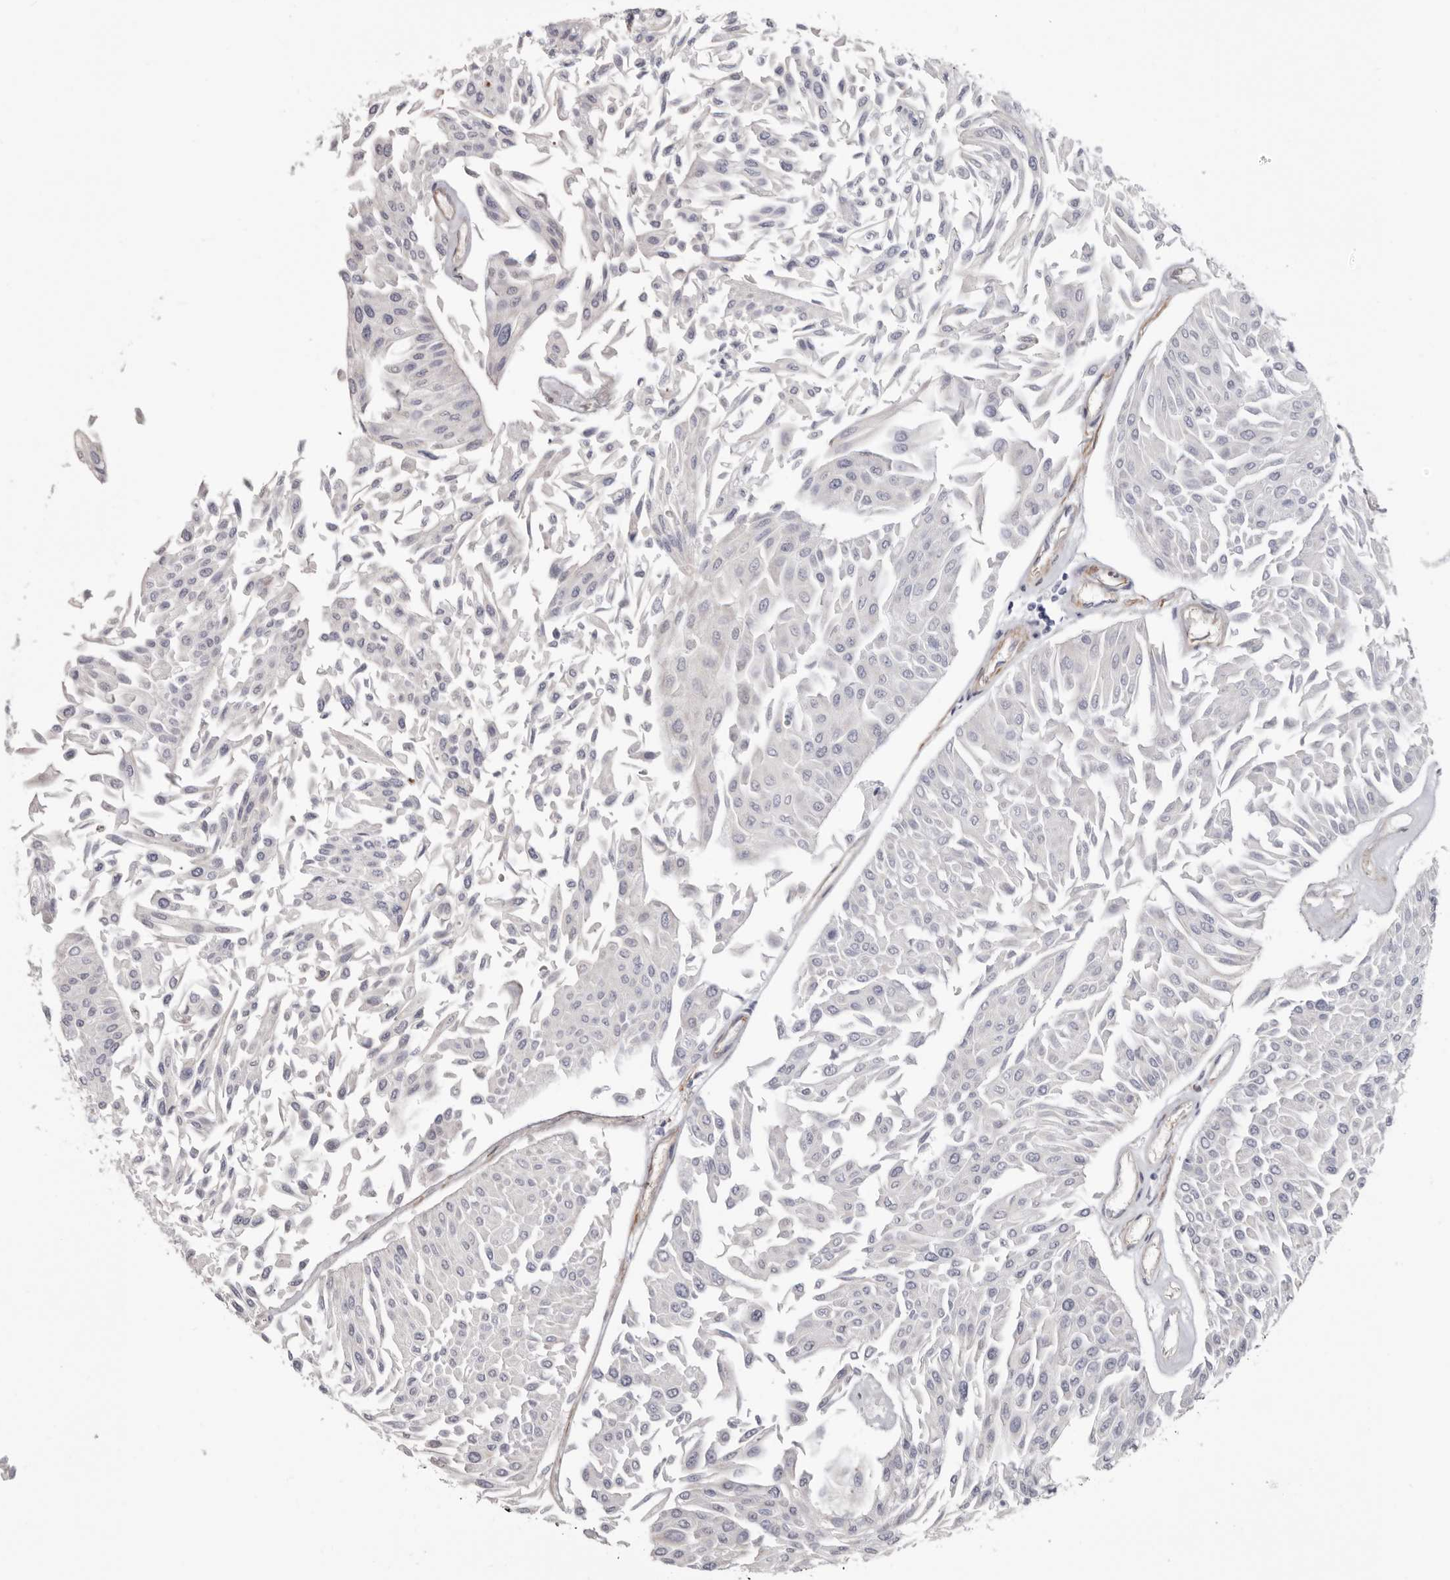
{"staining": {"intensity": "negative", "quantity": "none", "location": "none"}, "tissue": "urothelial cancer", "cell_type": "Tumor cells", "image_type": "cancer", "snomed": [{"axis": "morphology", "description": "Urothelial carcinoma, Low grade"}, {"axis": "topography", "description": "Urinary bladder"}], "caption": "An image of urothelial cancer stained for a protein reveals no brown staining in tumor cells.", "gene": "ADGRL4", "patient": {"sex": "male", "age": 67}}